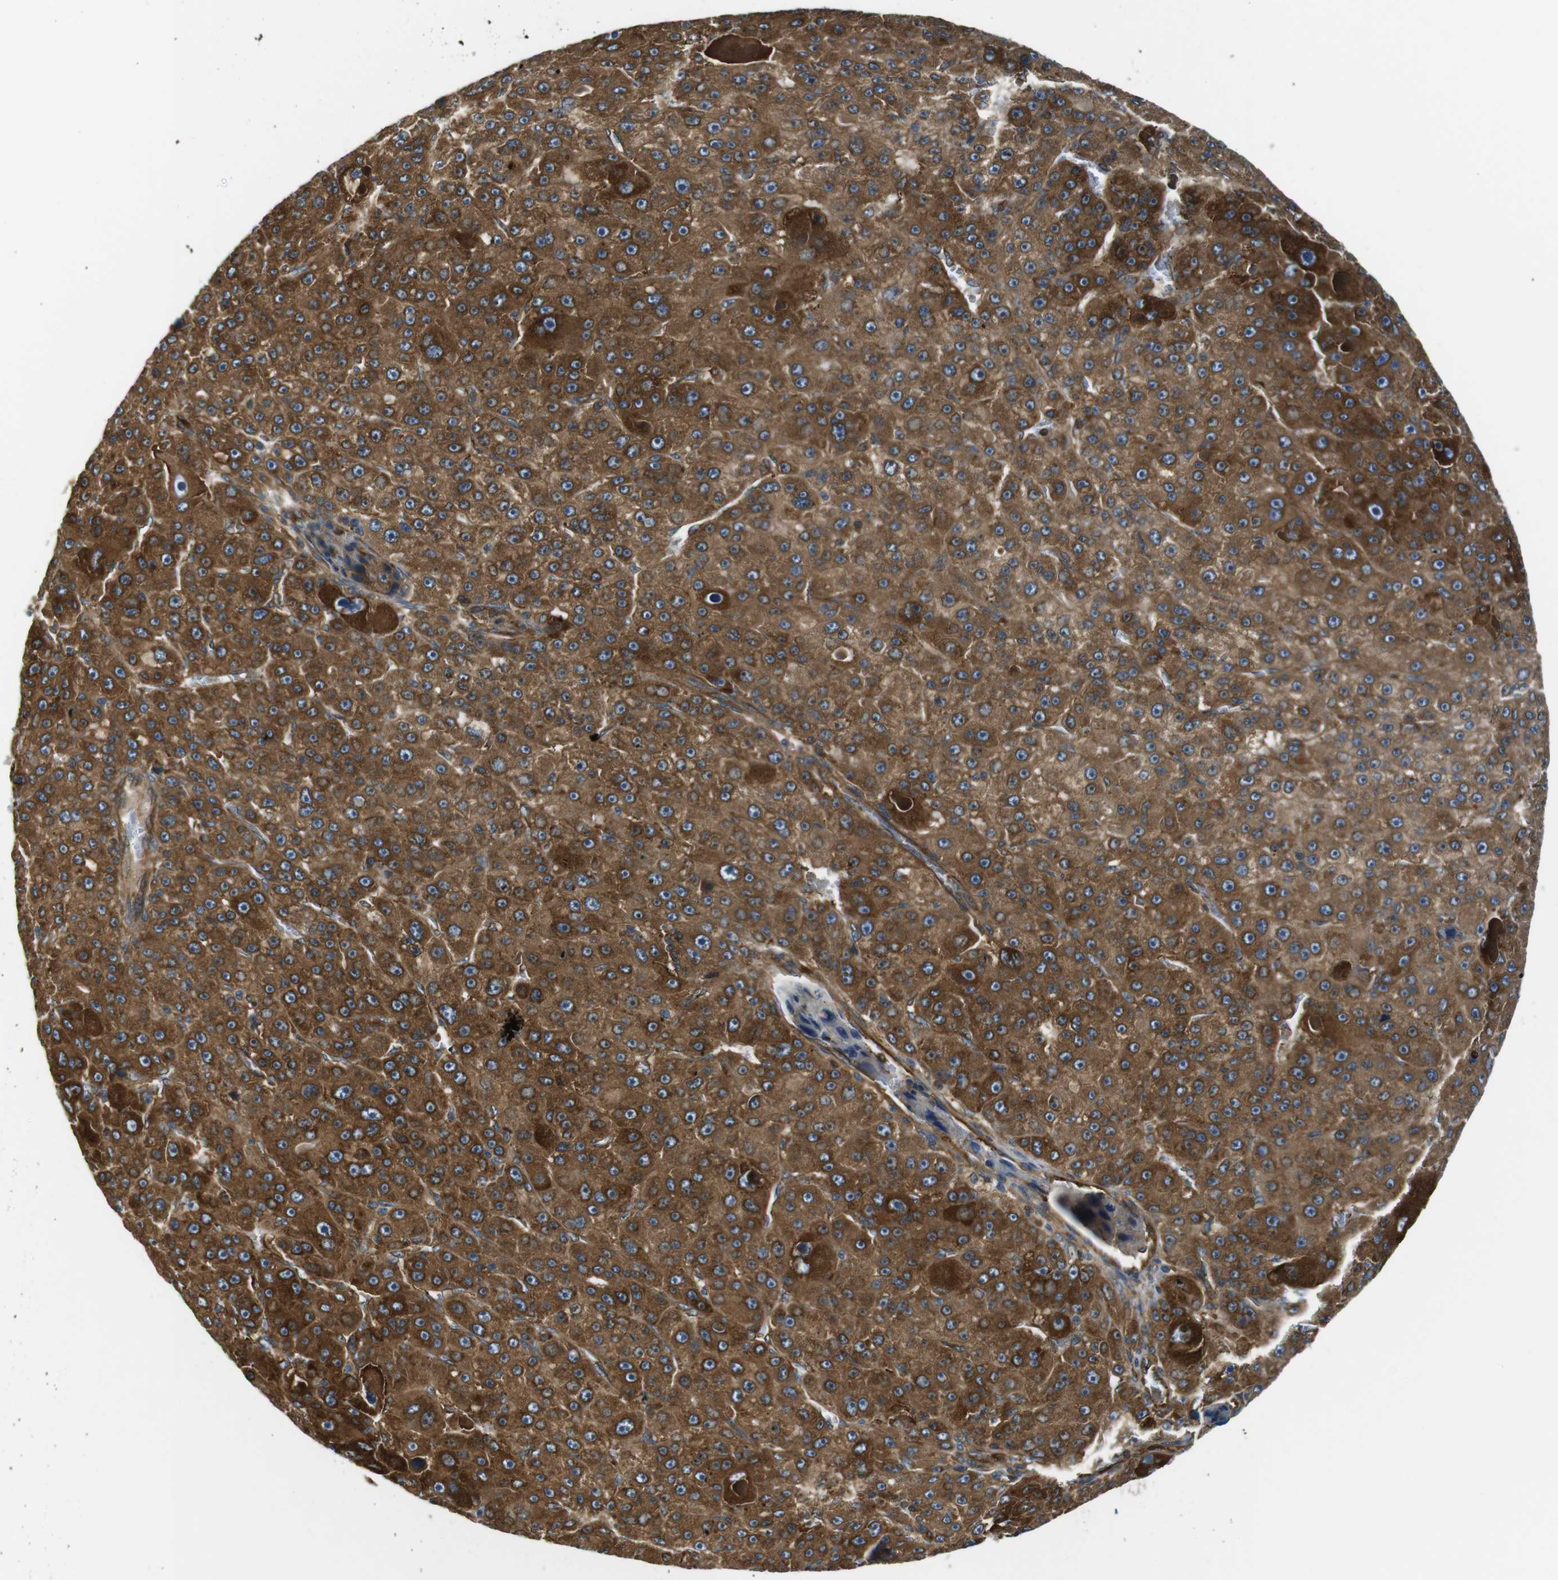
{"staining": {"intensity": "strong", "quantity": ">75%", "location": "cytoplasmic/membranous"}, "tissue": "liver cancer", "cell_type": "Tumor cells", "image_type": "cancer", "snomed": [{"axis": "morphology", "description": "Carcinoma, Hepatocellular, NOS"}, {"axis": "topography", "description": "Liver"}], "caption": "Tumor cells reveal strong cytoplasmic/membranous positivity in approximately >75% of cells in hepatocellular carcinoma (liver).", "gene": "TSC1", "patient": {"sex": "male", "age": 76}}